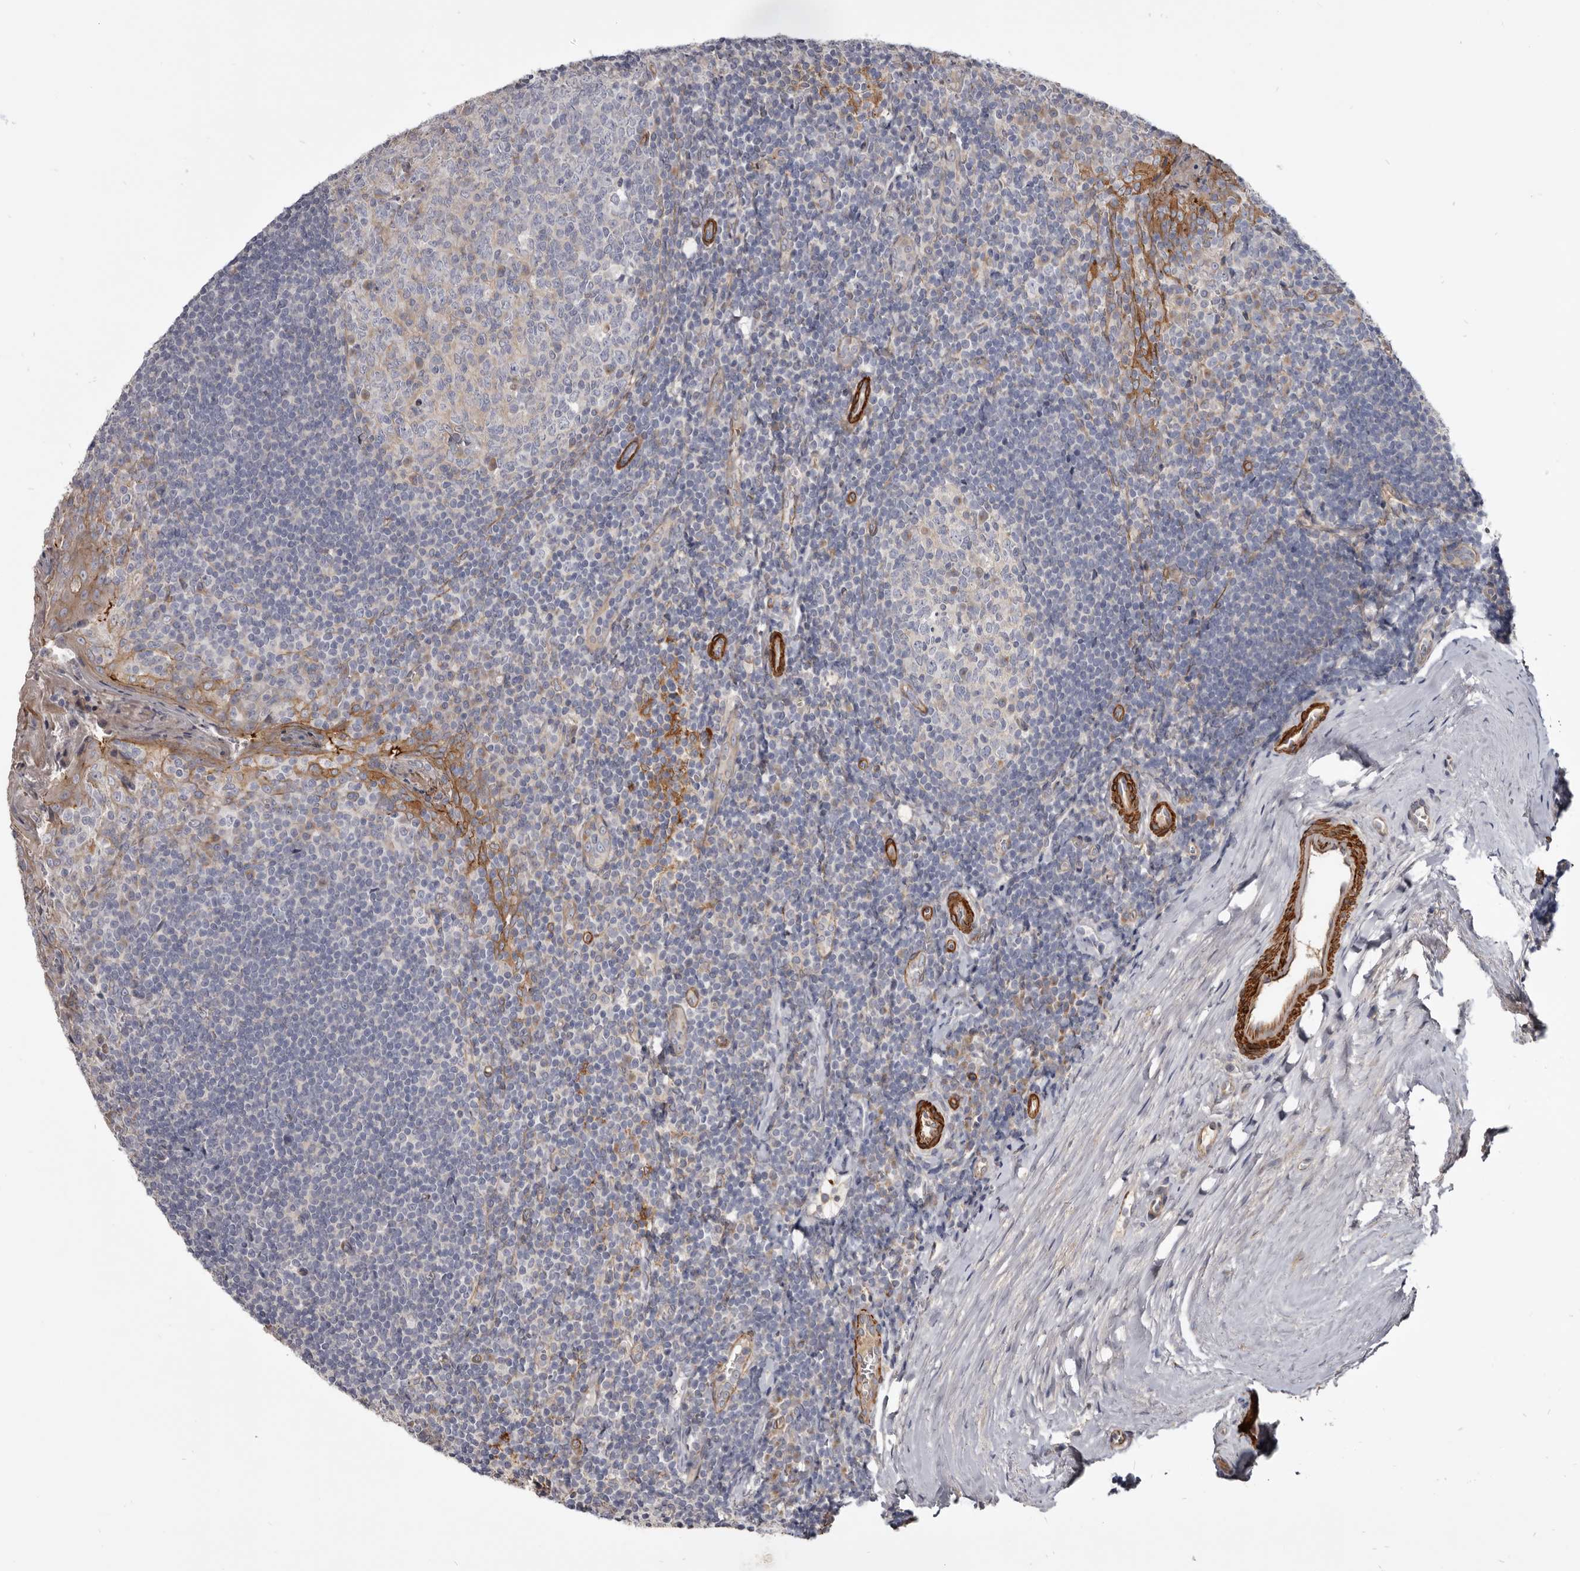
{"staining": {"intensity": "negative", "quantity": "none", "location": "none"}, "tissue": "tonsil", "cell_type": "Germinal center cells", "image_type": "normal", "snomed": [{"axis": "morphology", "description": "Normal tissue, NOS"}, {"axis": "topography", "description": "Tonsil"}], "caption": "A high-resolution image shows immunohistochemistry staining of benign tonsil, which exhibits no significant positivity in germinal center cells.", "gene": "CGN", "patient": {"sex": "male", "age": 27}}